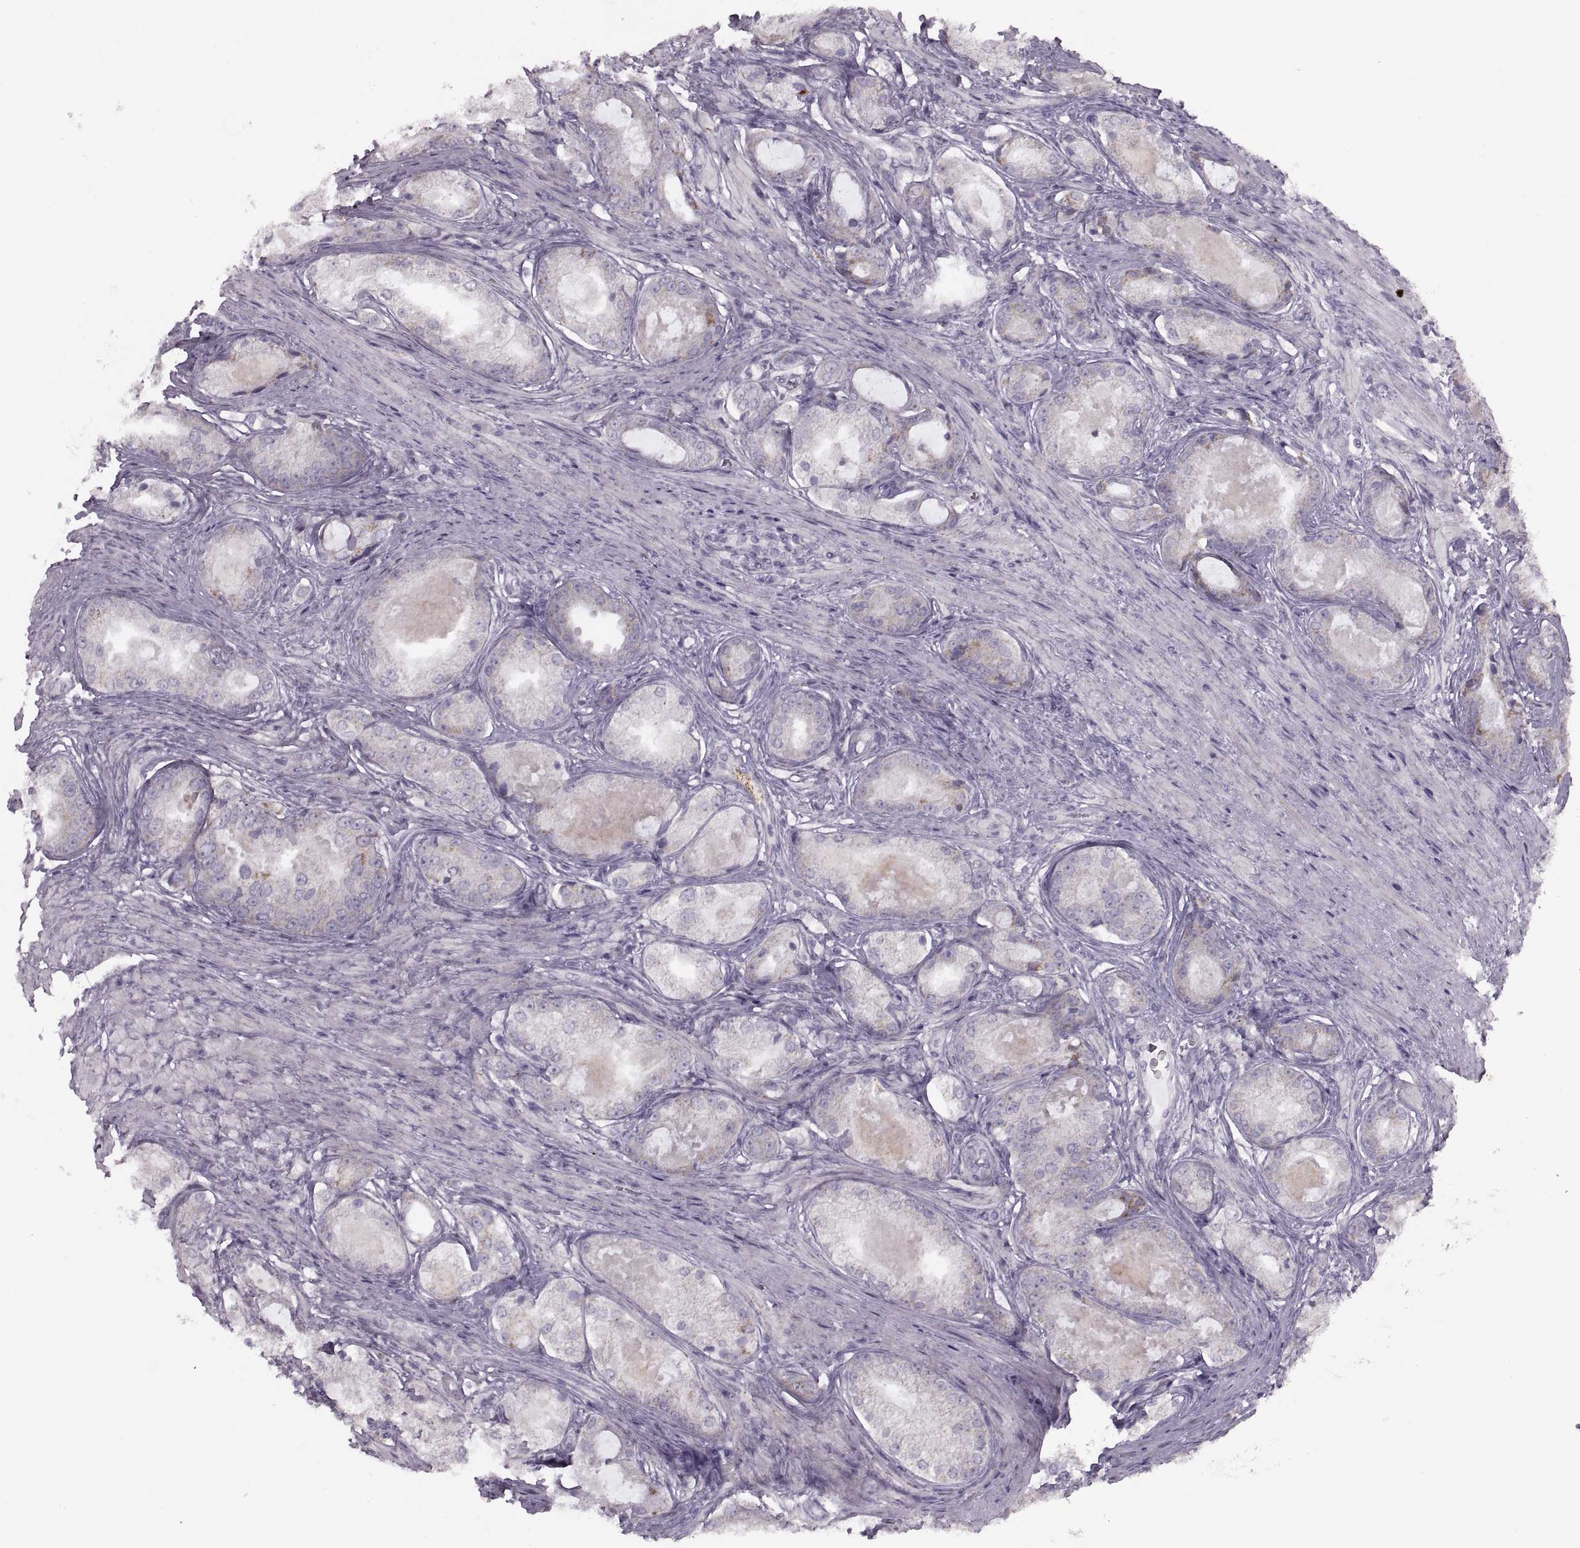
{"staining": {"intensity": "moderate", "quantity": "<25%", "location": "cytoplasmic/membranous"}, "tissue": "prostate cancer", "cell_type": "Tumor cells", "image_type": "cancer", "snomed": [{"axis": "morphology", "description": "Adenocarcinoma, Low grade"}, {"axis": "topography", "description": "Prostate"}], "caption": "Approximately <25% of tumor cells in human adenocarcinoma (low-grade) (prostate) display moderate cytoplasmic/membranous protein positivity as visualized by brown immunohistochemical staining.", "gene": "PIERCE1", "patient": {"sex": "male", "age": 68}}